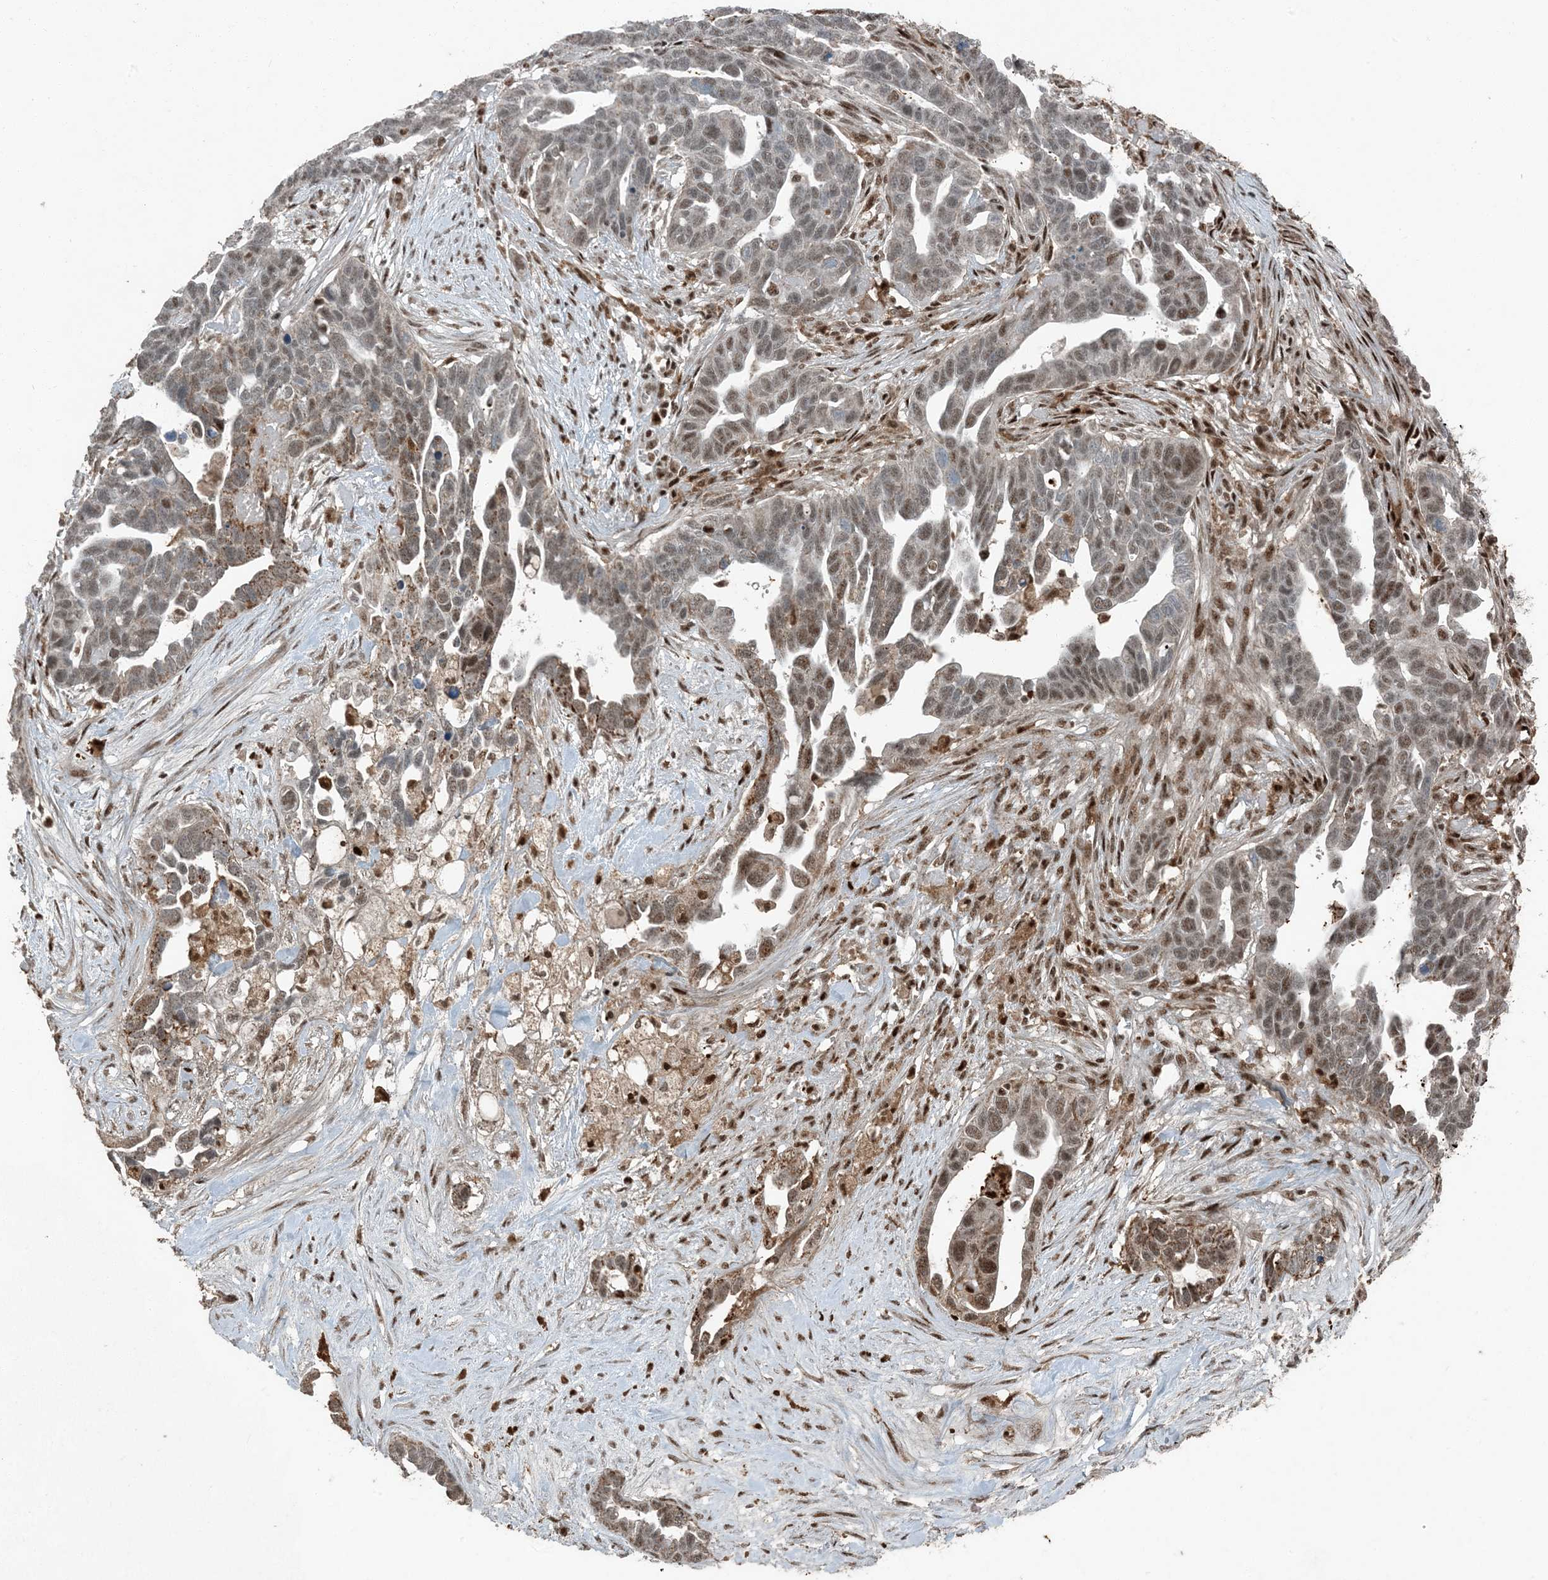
{"staining": {"intensity": "moderate", "quantity": "25%-75%", "location": "nuclear"}, "tissue": "ovarian cancer", "cell_type": "Tumor cells", "image_type": "cancer", "snomed": [{"axis": "morphology", "description": "Cystadenocarcinoma, serous, NOS"}, {"axis": "topography", "description": "Ovary"}], "caption": "Immunohistochemical staining of human ovarian serous cystadenocarcinoma shows medium levels of moderate nuclear staining in approximately 25%-75% of tumor cells.", "gene": "TADA2B", "patient": {"sex": "female", "age": 54}}